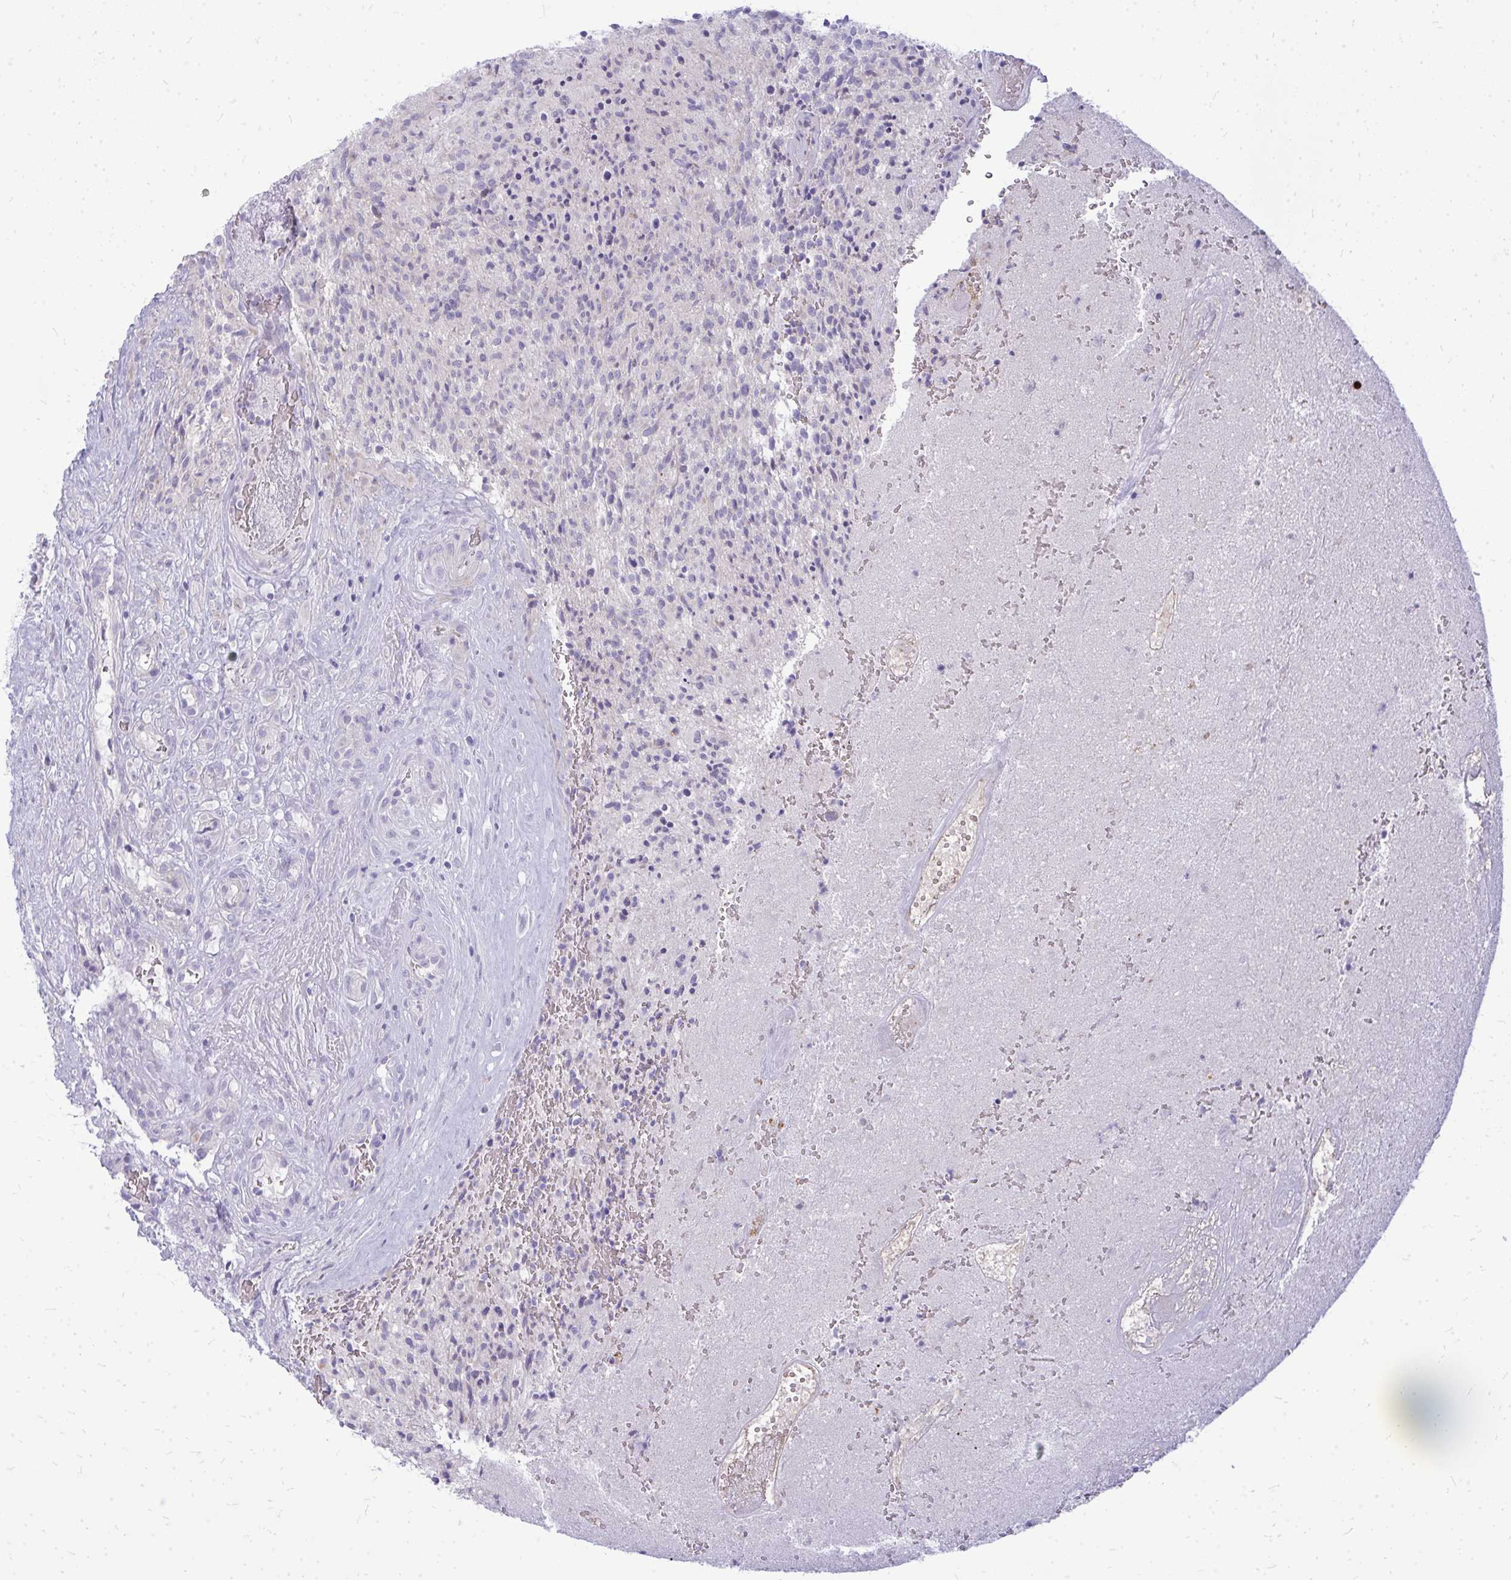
{"staining": {"intensity": "negative", "quantity": "none", "location": "none"}, "tissue": "glioma", "cell_type": "Tumor cells", "image_type": "cancer", "snomed": [{"axis": "morphology", "description": "Glioma, malignant, High grade"}, {"axis": "topography", "description": "Brain"}], "caption": "Tumor cells show no significant expression in glioma. Nuclei are stained in blue.", "gene": "TSPEAR", "patient": {"sex": "male", "age": 36}}